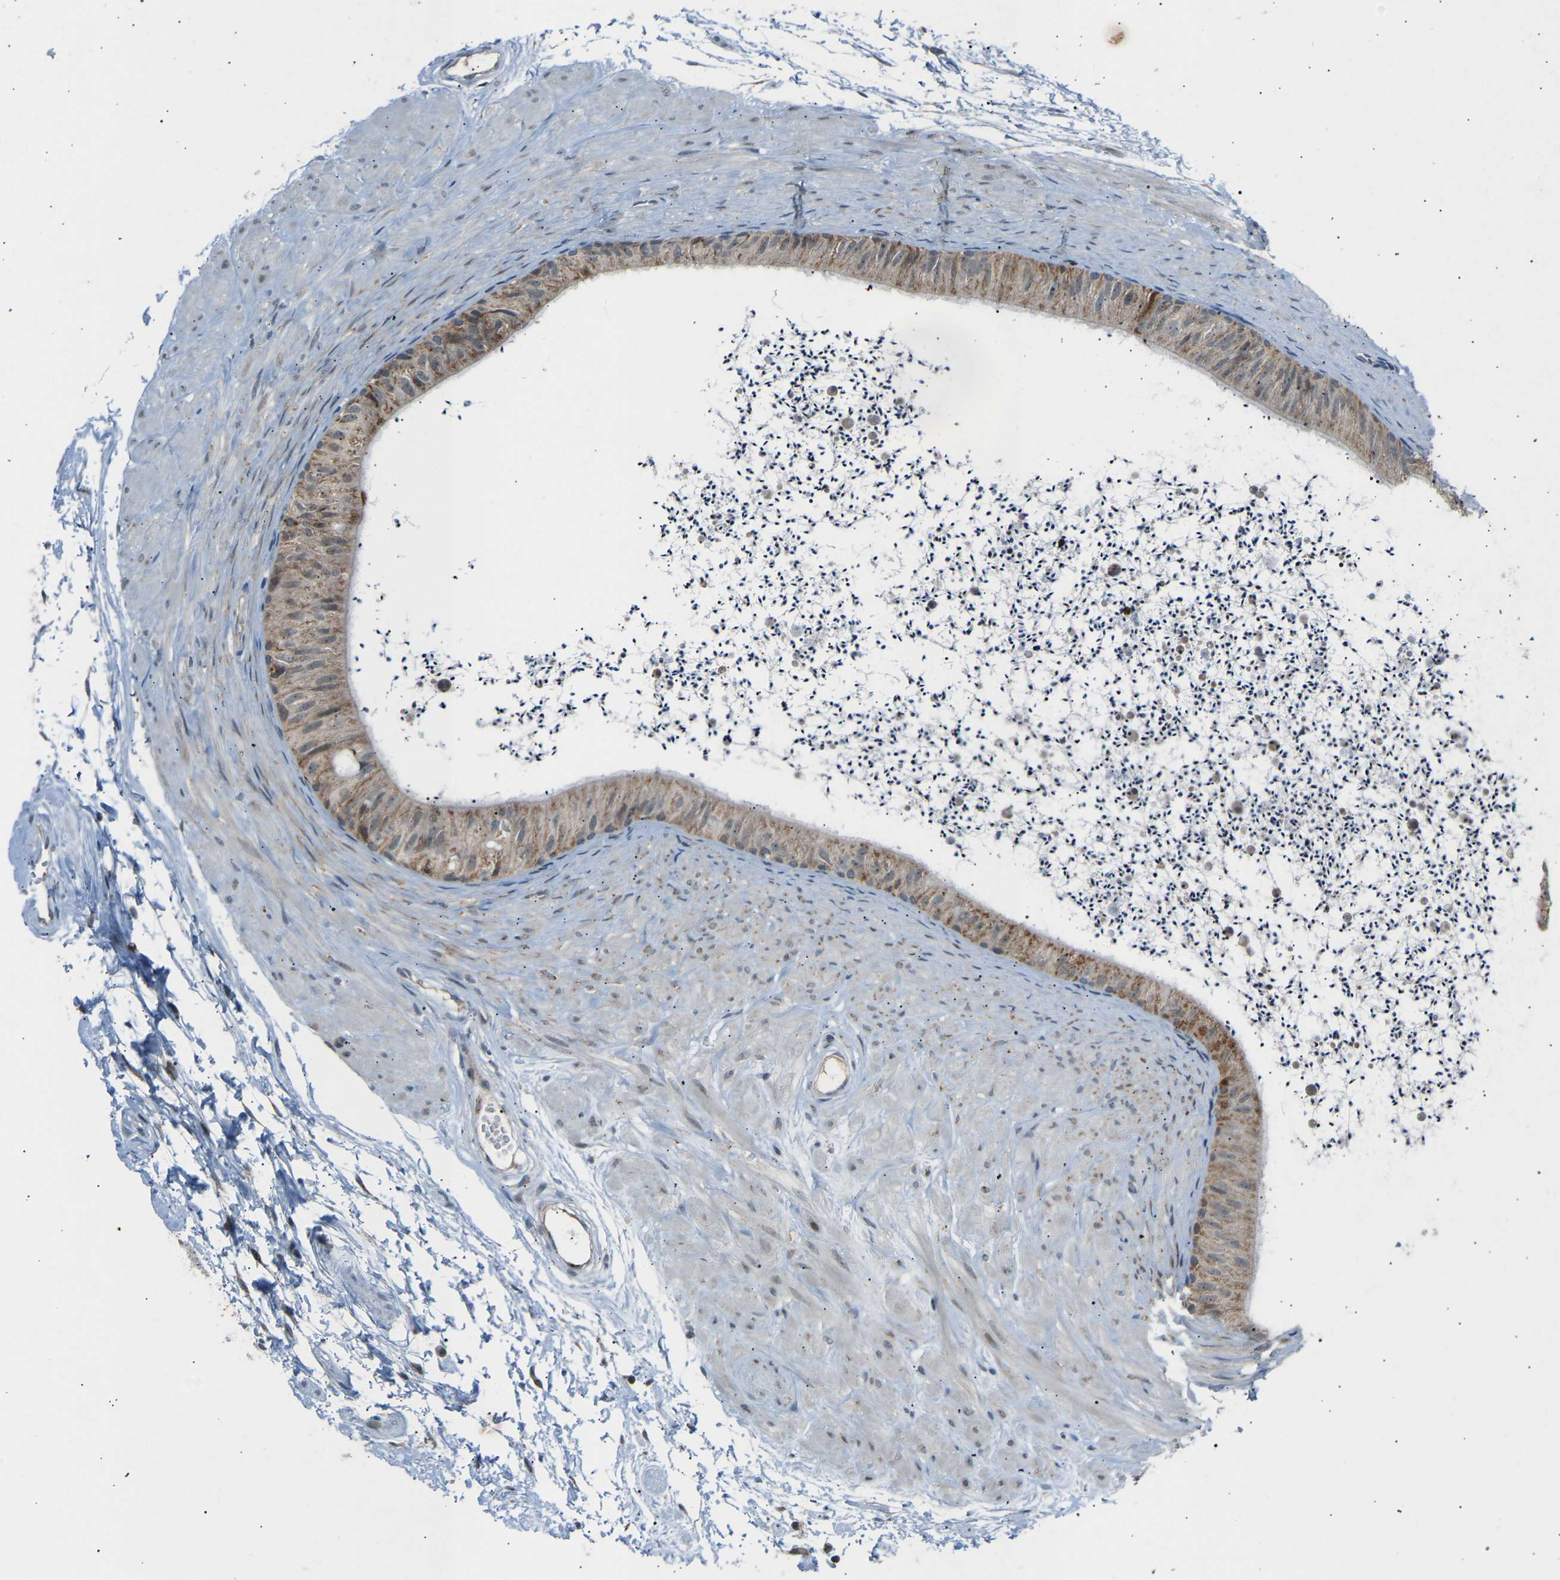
{"staining": {"intensity": "moderate", "quantity": "25%-75%", "location": "cytoplasmic/membranous"}, "tissue": "epididymis", "cell_type": "Glandular cells", "image_type": "normal", "snomed": [{"axis": "morphology", "description": "Normal tissue, NOS"}, {"axis": "topography", "description": "Epididymis"}], "caption": "Brown immunohistochemical staining in normal epididymis shows moderate cytoplasmic/membranous expression in approximately 25%-75% of glandular cells.", "gene": "SLIRP", "patient": {"sex": "male", "age": 56}}